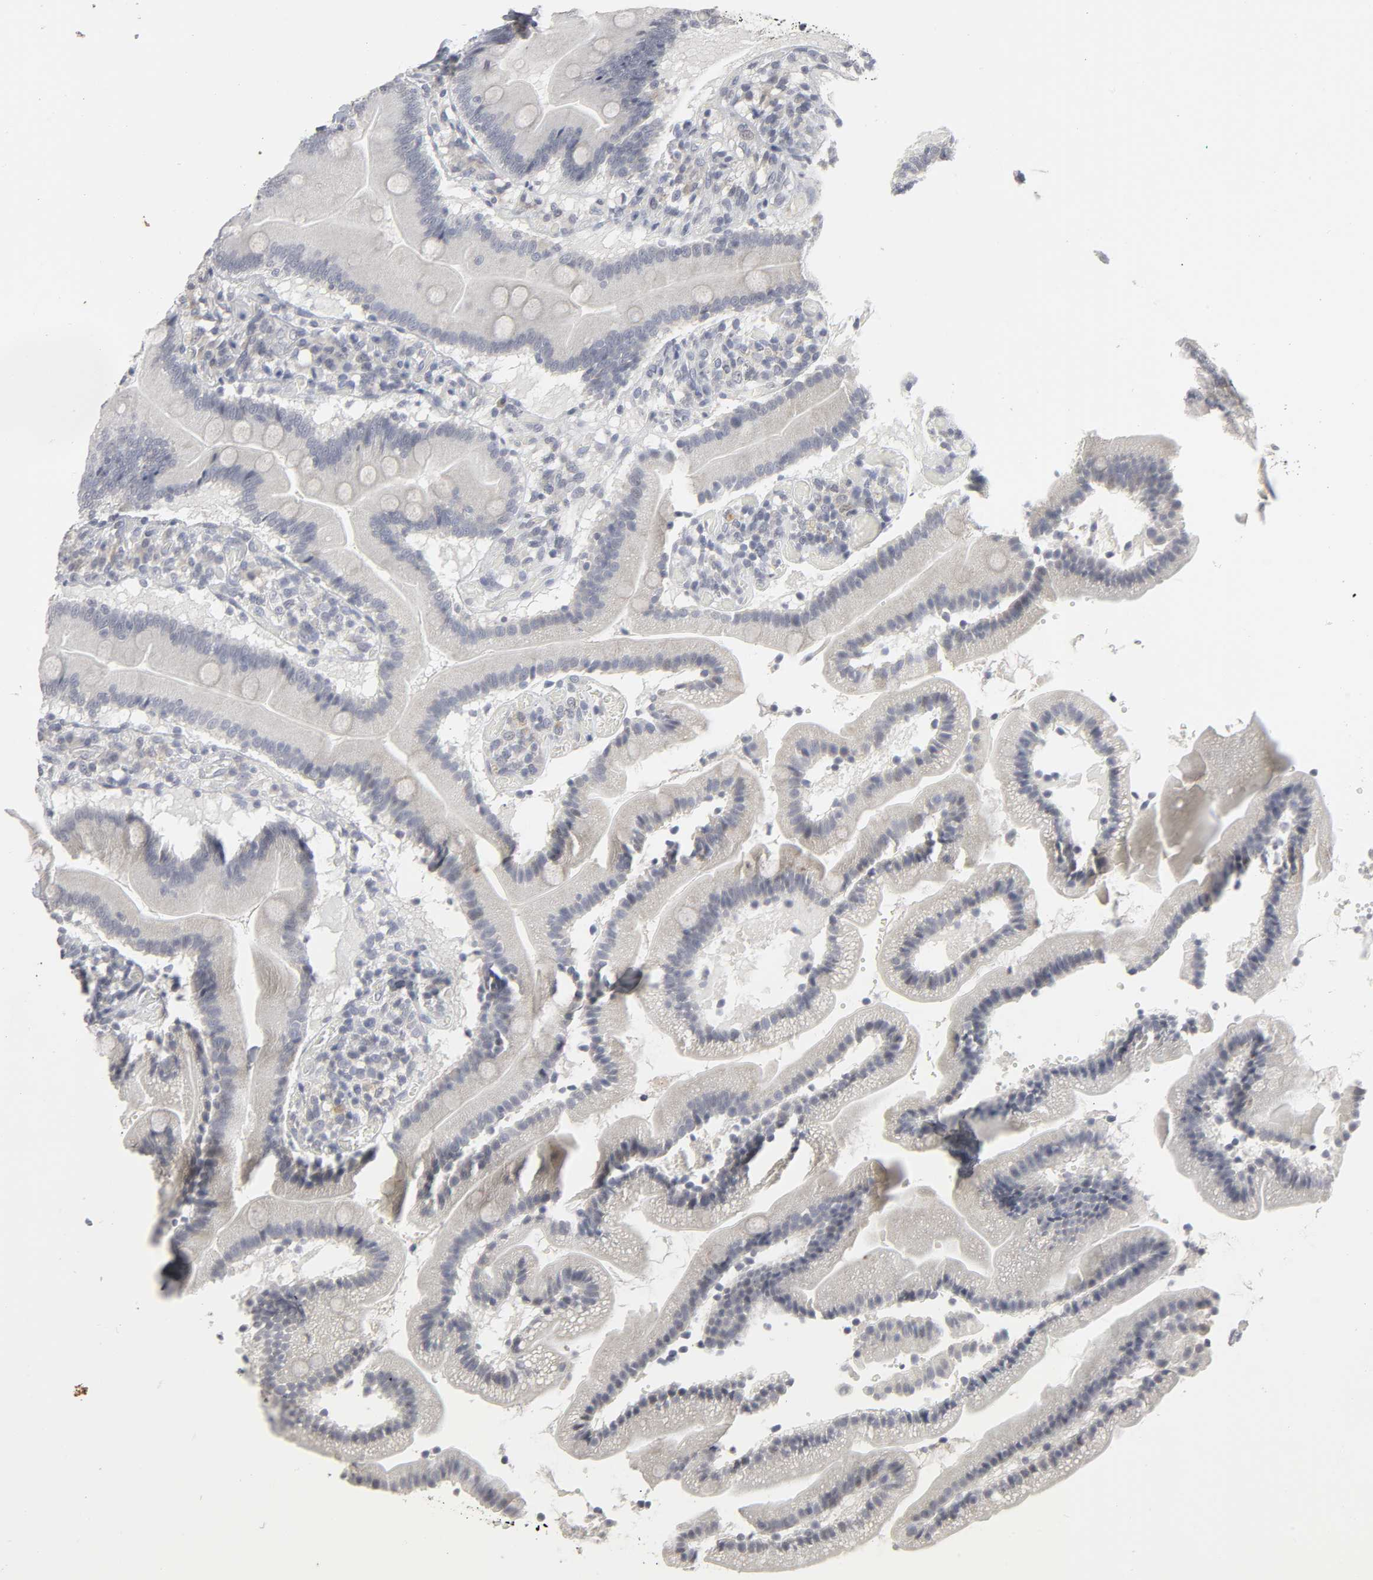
{"staining": {"intensity": "negative", "quantity": "none", "location": "none"}, "tissue": "duodenum", "cell_type": "Glandular cells", "image_type": "normal", "snomed": [{"axis": "morphology", "description": "Normal tissue, NOS"}, {"axis": "topography", "description": "Duodenum"}], "caption": "An image of duodenum stained for a protein demonstrates no brown staining in glandular cells.", "gene": "TCAP", "patient": {"sex": "male", "age": 66}}